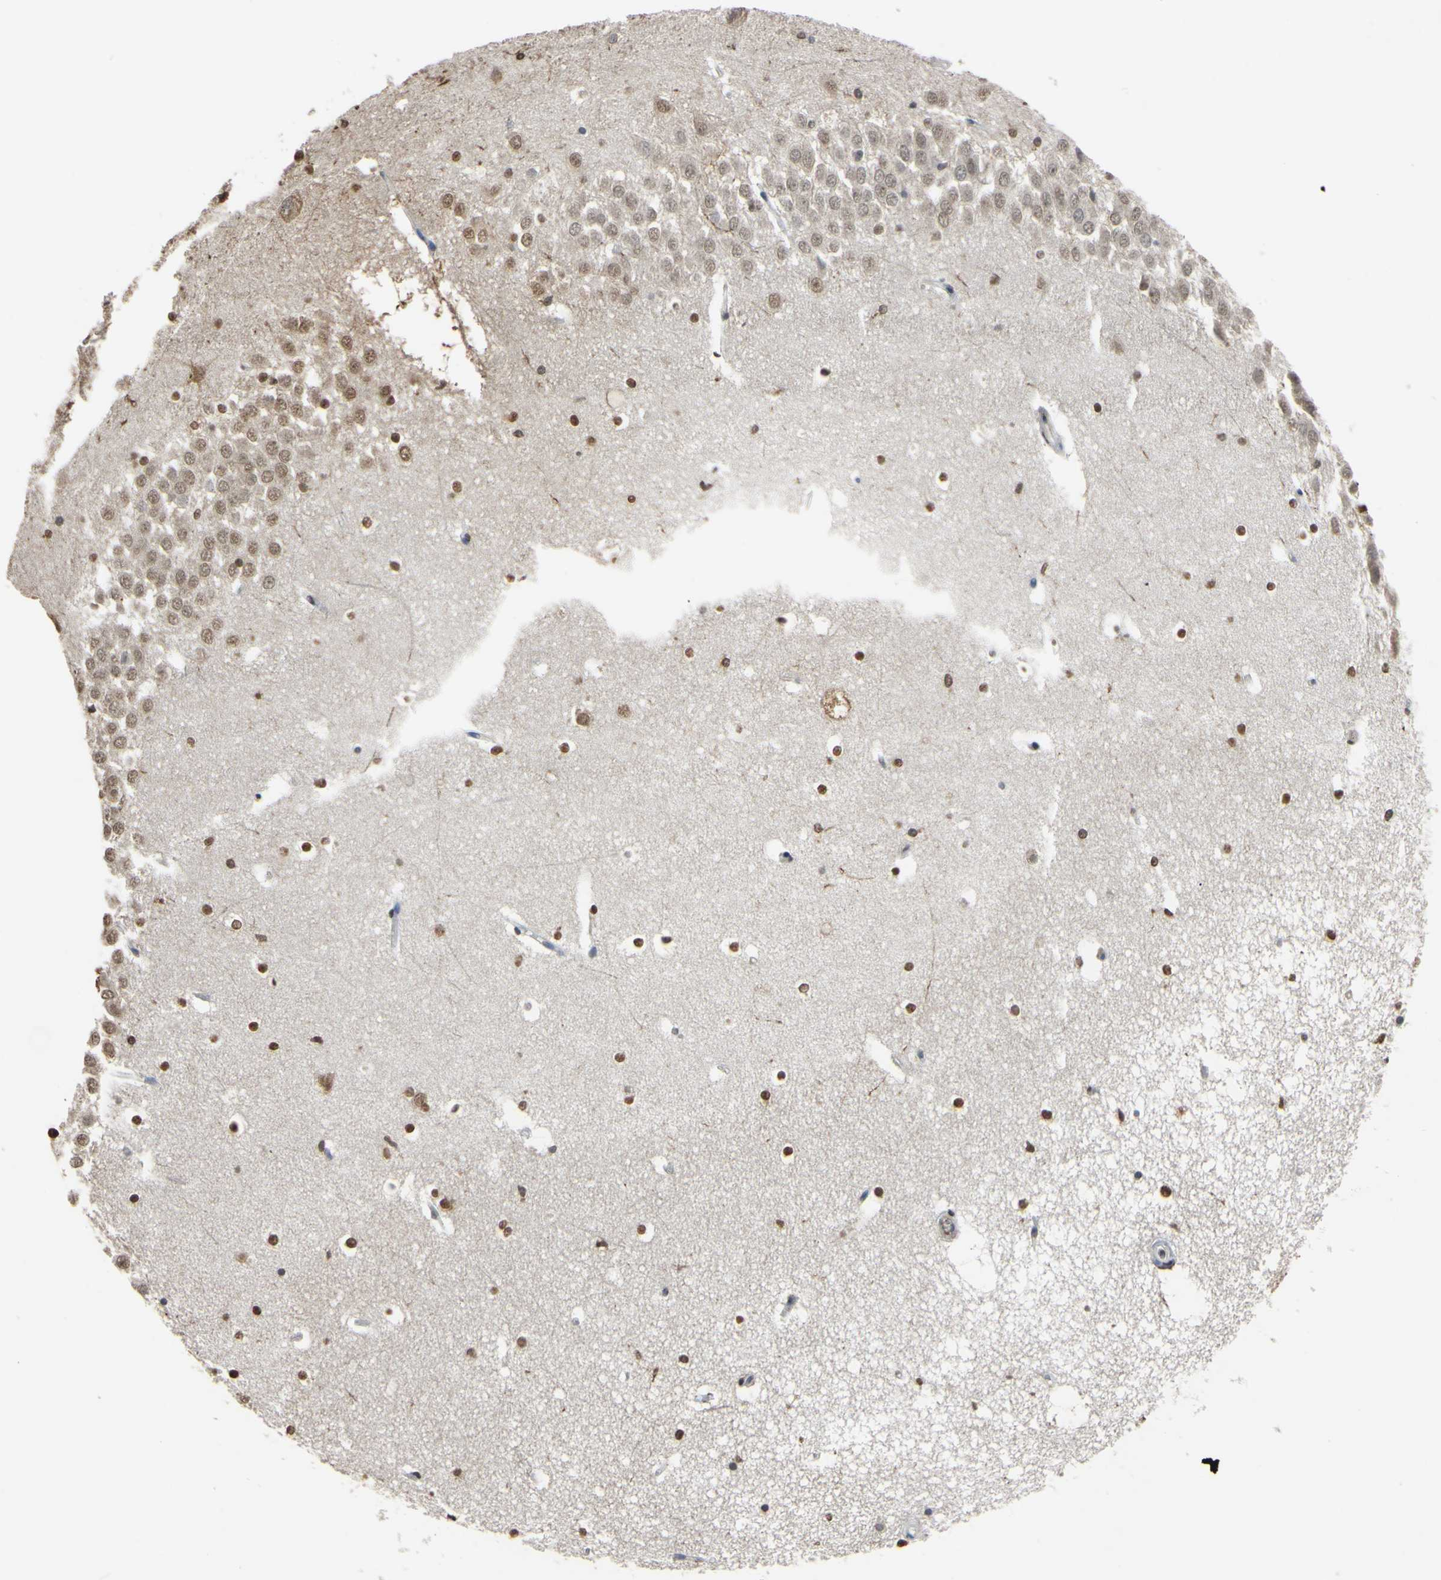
{"staining": {"intensity": "moderate", "quantity": ">75%", "location": "nuclear"}, "tissue": "hippocampus", "cell_type": "Glial cells", "image_type": "normal", "snomed": [{"axis": "morphology", "description": "Normal tissue, NOS"}, {"axis": "topography", "description": "Hippocampus"}], "caption": "Moderate nuclear positivity is identified in approximately >75% of glial cells in normal hippocampus.", "gene": "LHX9", "patient": {"sex": "male", "age": 45}}